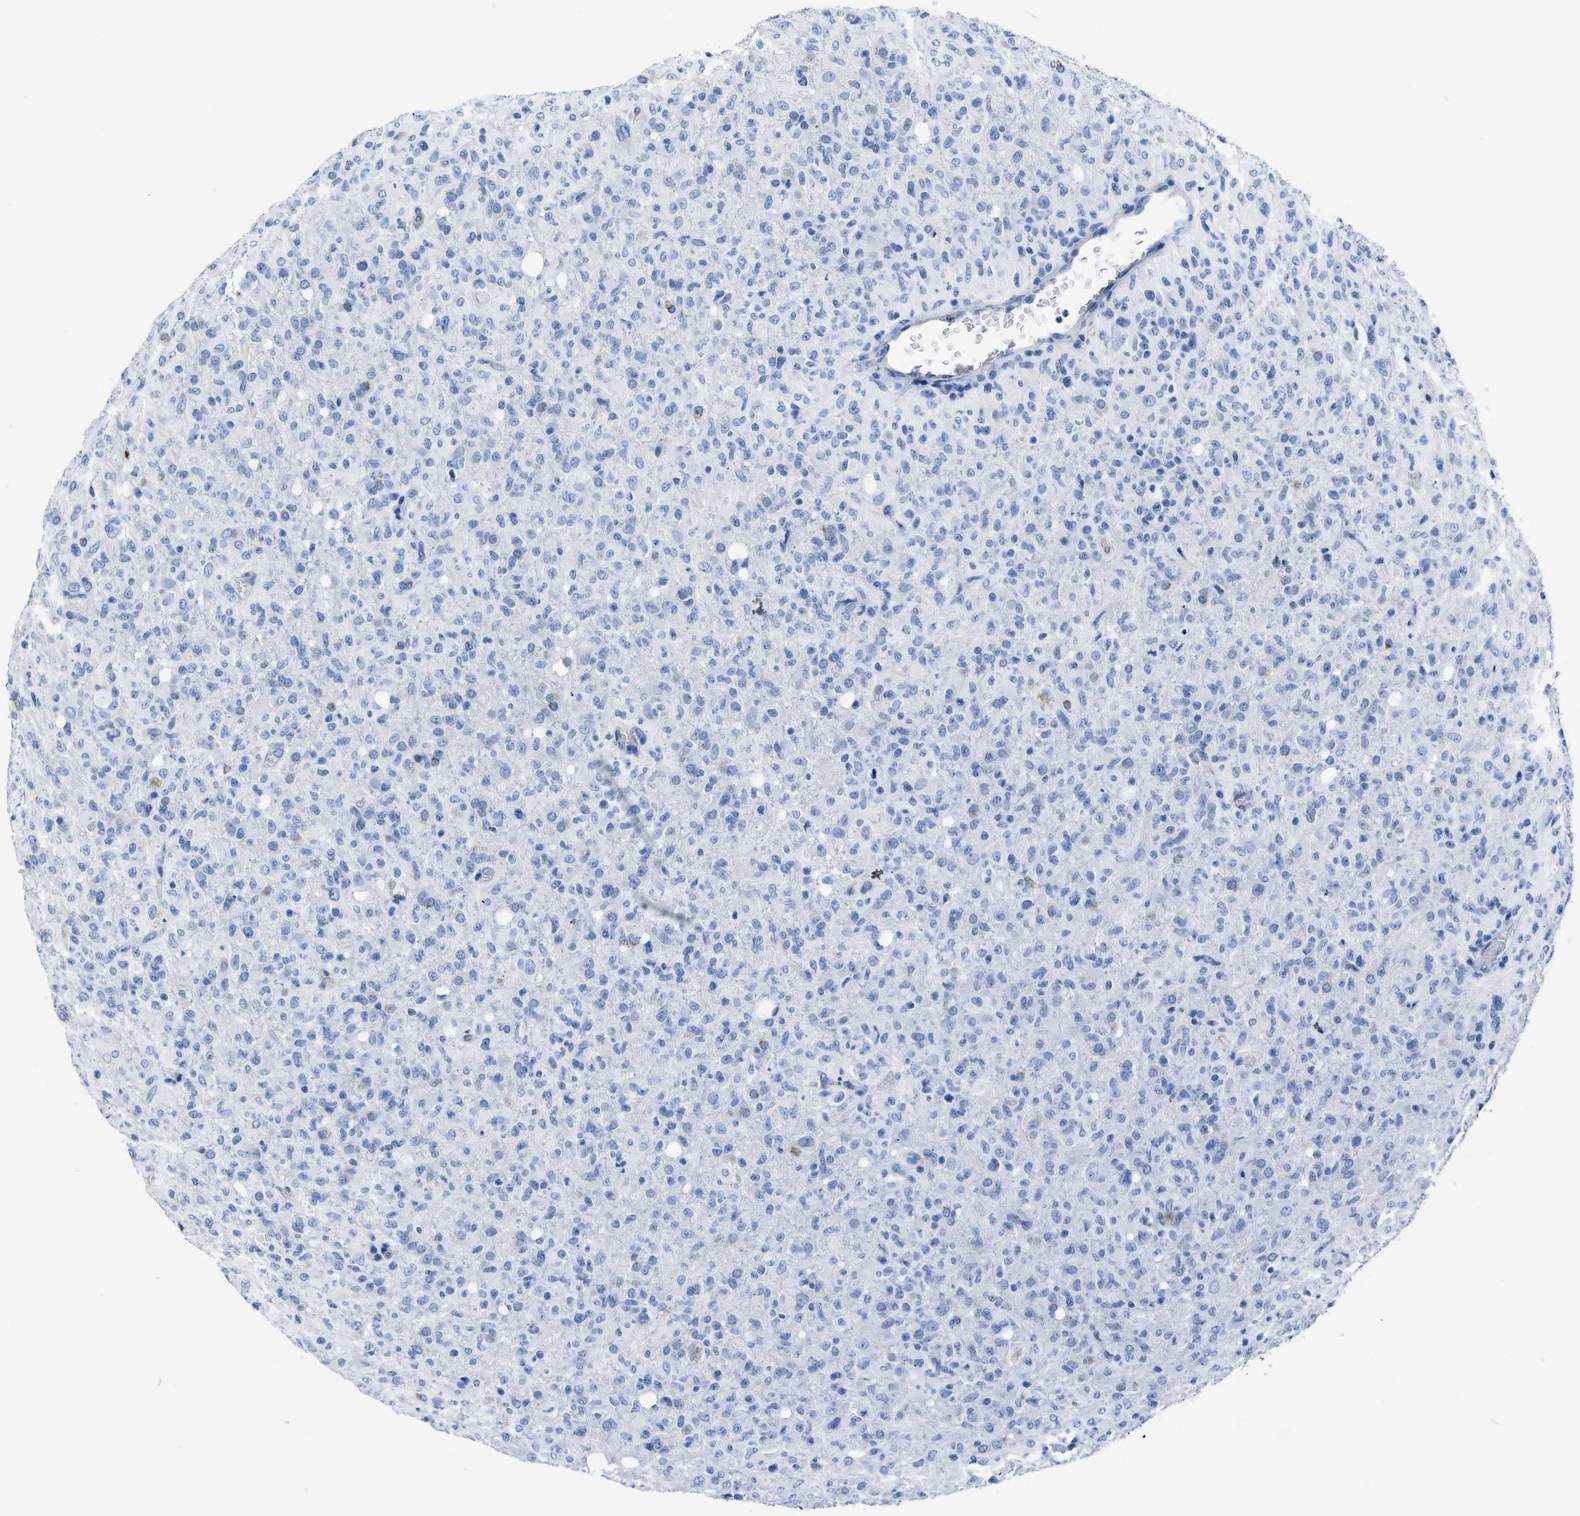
{"staining": {"intensity": "negative", "quantity": "none", "location": "none"}, "tissue": "glioma", "cell_type": "Tumor cells", "image_type": "cancer", "snomed": [{"axis": "morphology", "description": "Glioma, malignant, High grade"}, {"axis": "topography", "description": "Brain"}], "caption": "This is an immunohistochemistry (IHC) image of human malignant glioma (high-grade). There is no staining in tumor cells.", "gene": "KCNMB3", "patient": {"sex": "female", "age": 57}}